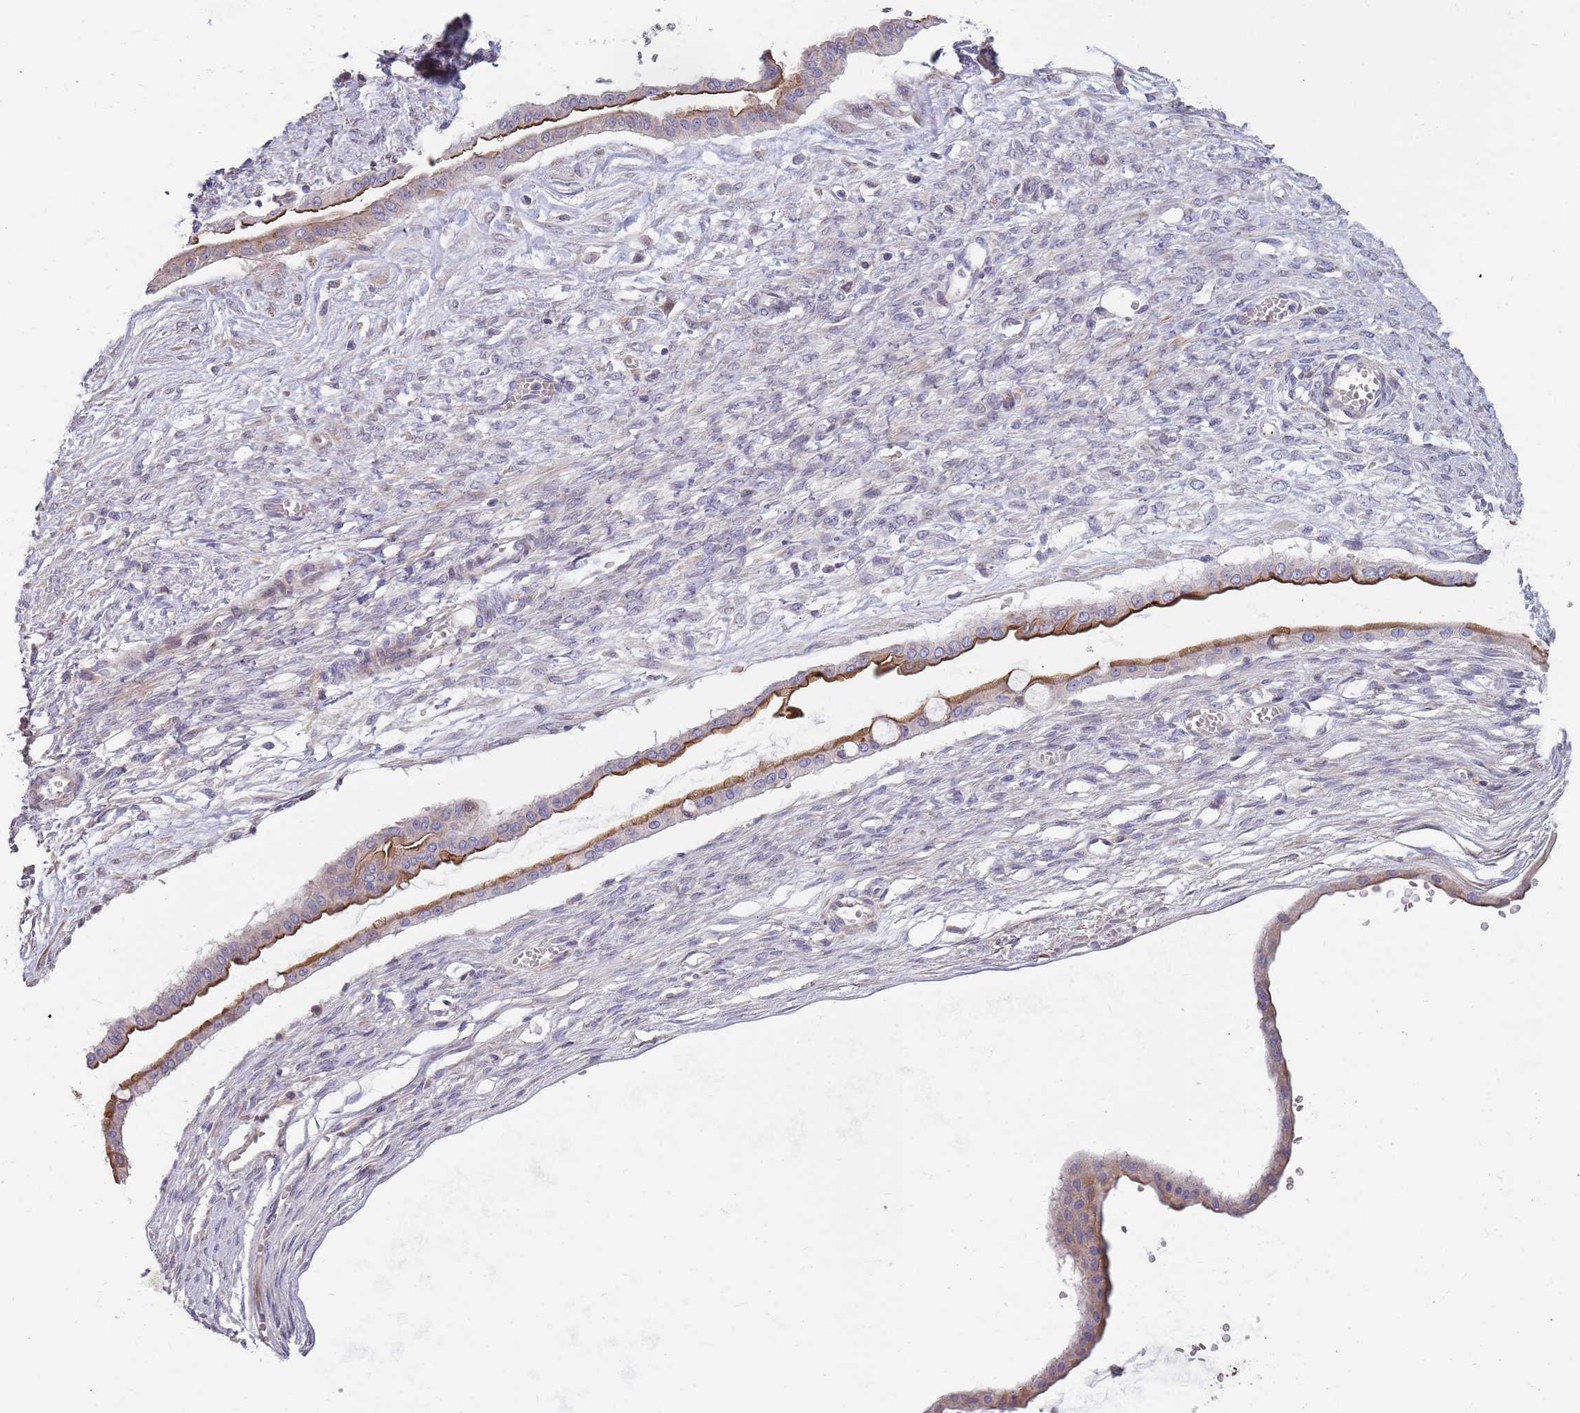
{"staining": {"intensity": "moderate", "quantity": "25%-75%", "location": "cytoplasmic/membranous"}, "tissue": "ovarian cancer", "cell_type": "Tumor cells", "image_type": "cancer", "snomed": [{"axis": "morphology", "description": "Cystadenocarcinoma, mucinous, NOS"}, {"axis": "topography", "description": "Ovary"}], "caption": "Moderate cytoplasmic/membranous protein expression is present in about 25%-75% of tumor cells in ovarian mucinous cystadenocarcinoma. The staining was performed using DAB to visualize the protein expression in brown, while the nuclei were stained in blue with hematoxylin (Magnification: 20x).", "gene": "SUSD1", "patient": {"sex": "female", "age": 73}}